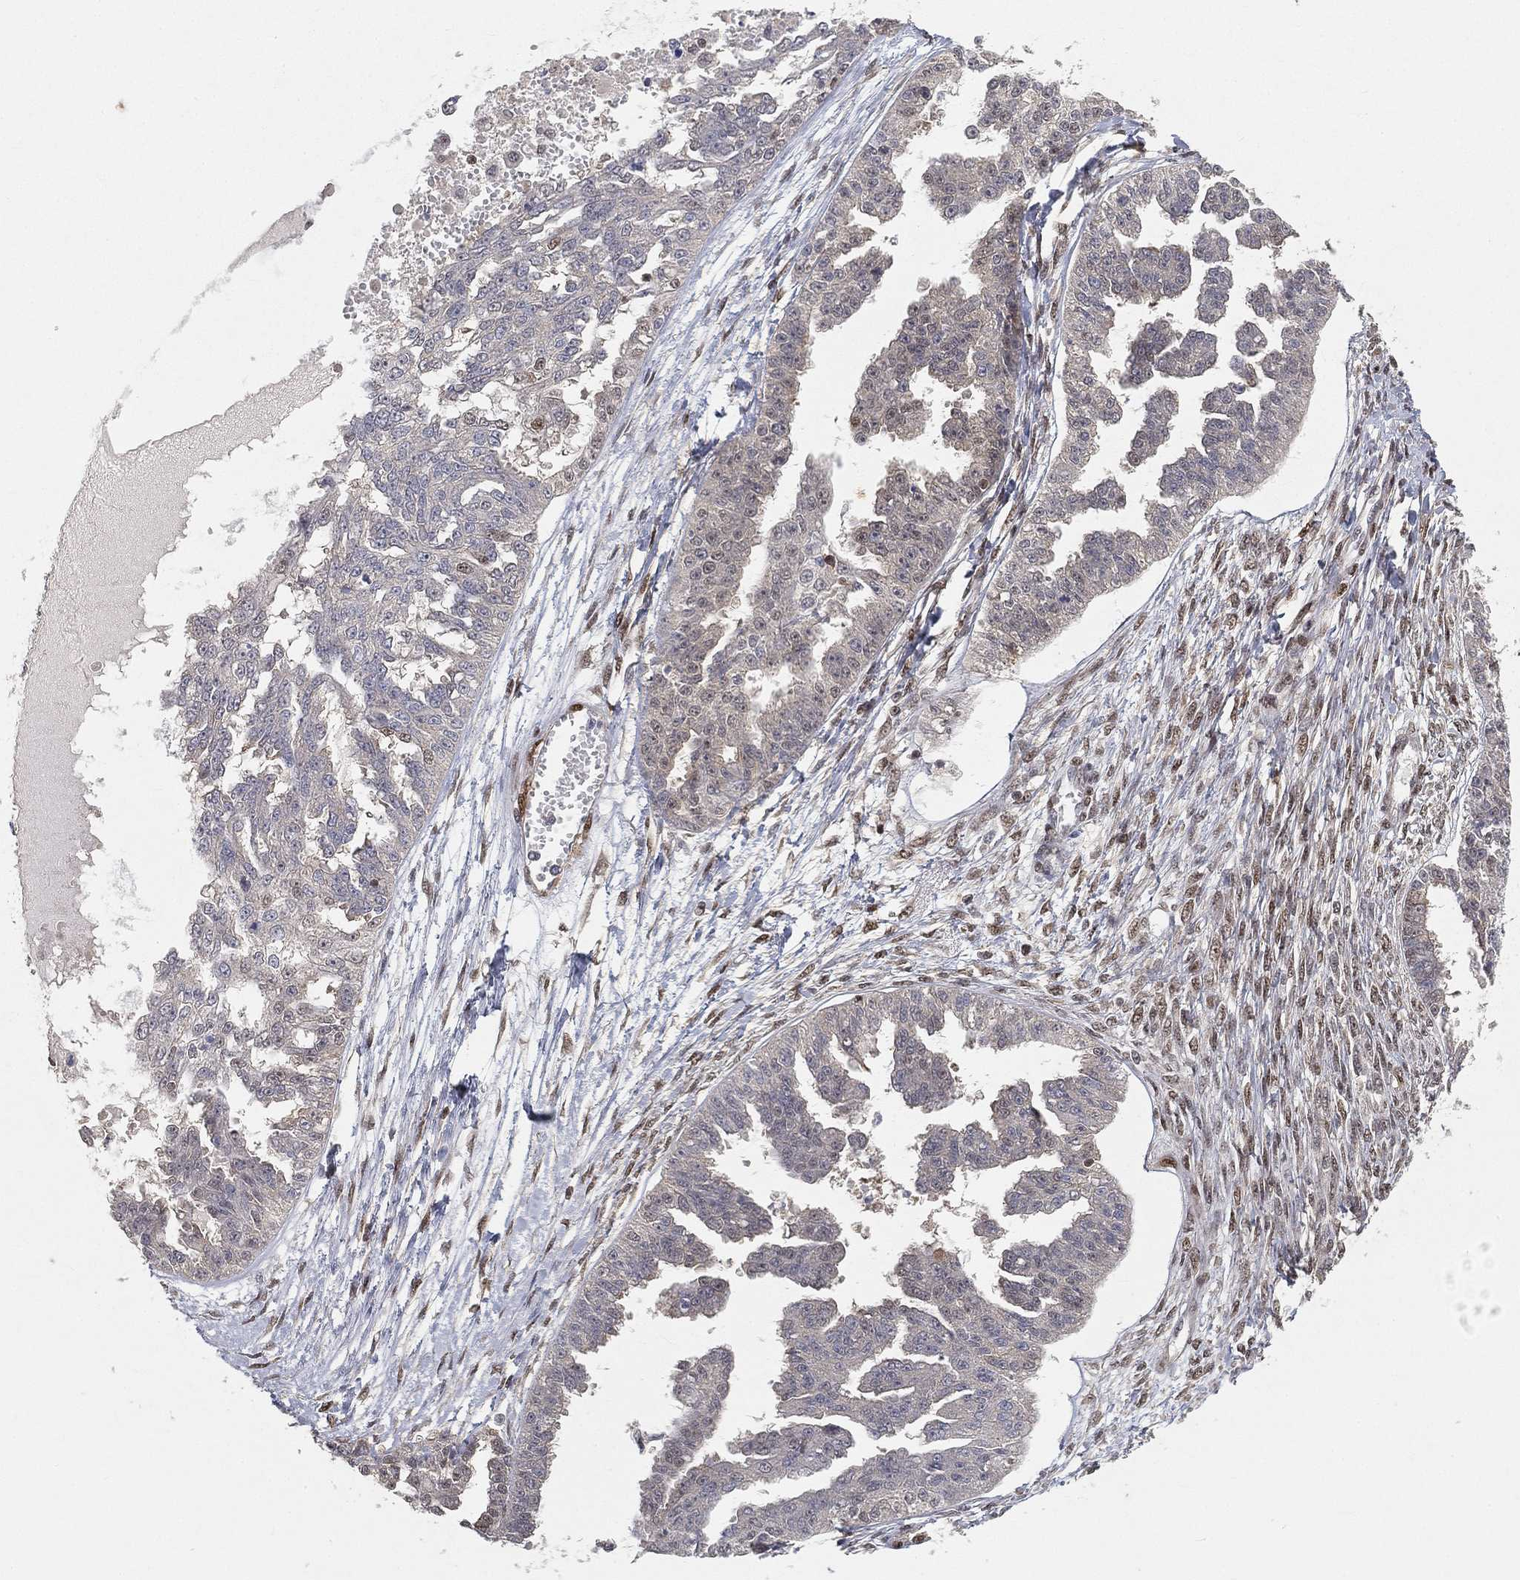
{"staining": {"intensity": "negative", "quantity": "none", "location": "none"}, "tissue": "ovarian cancer", "cell_type": "Tumor cells", "image_type": "cancer", "snomed": [{"axis": "morphology", "description": "Cystadenocarcinoma, serous, NOS"}, {"axis": "topography", "description": "Ovary"}], "caption": "There is no significant staining in tumor cells of serous cystadenocarcinoma (ovarian).", "gene": "CRTC3", "patient": {"sex": "female", "age": 58}}